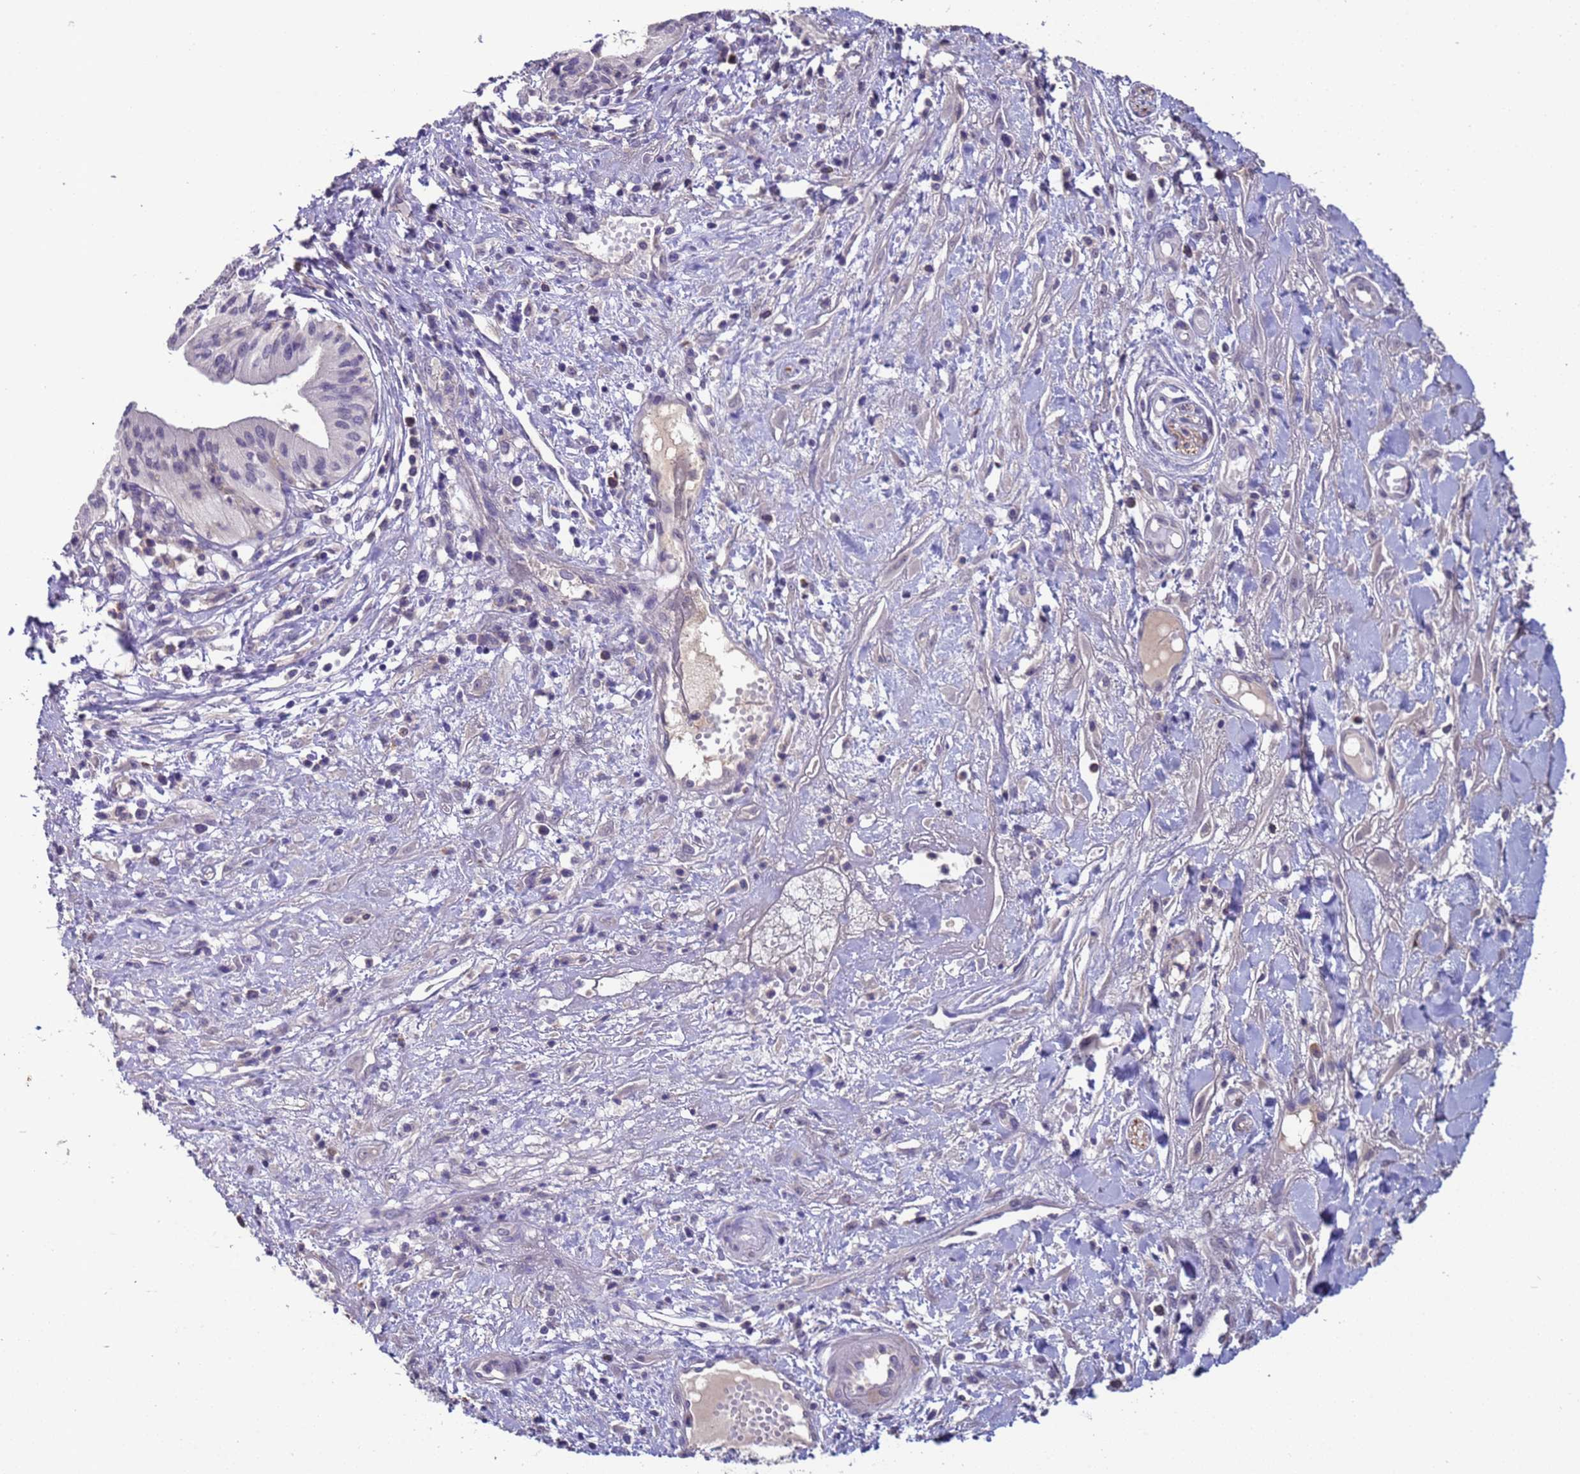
{"staining": {"intensity": "negative", "quantity": "none", "location": "none"}, "tissue": "pancreatic cancer", "cell_type": "Tumor cells", "image_type": "cancer", "snomed": [{"axis": "morphology", "description": "Adenocarcinoma, NOS"}, {"axis": "topography", "description": "Pancreas"}], "caption": "There is no significant positivity in tumor cells of pancreatic cancer. (Brightfield microscopy of DAB IHC at high magnification).", "gene": "ZNF248", "patient": {"sex": "female", "age": 50}}